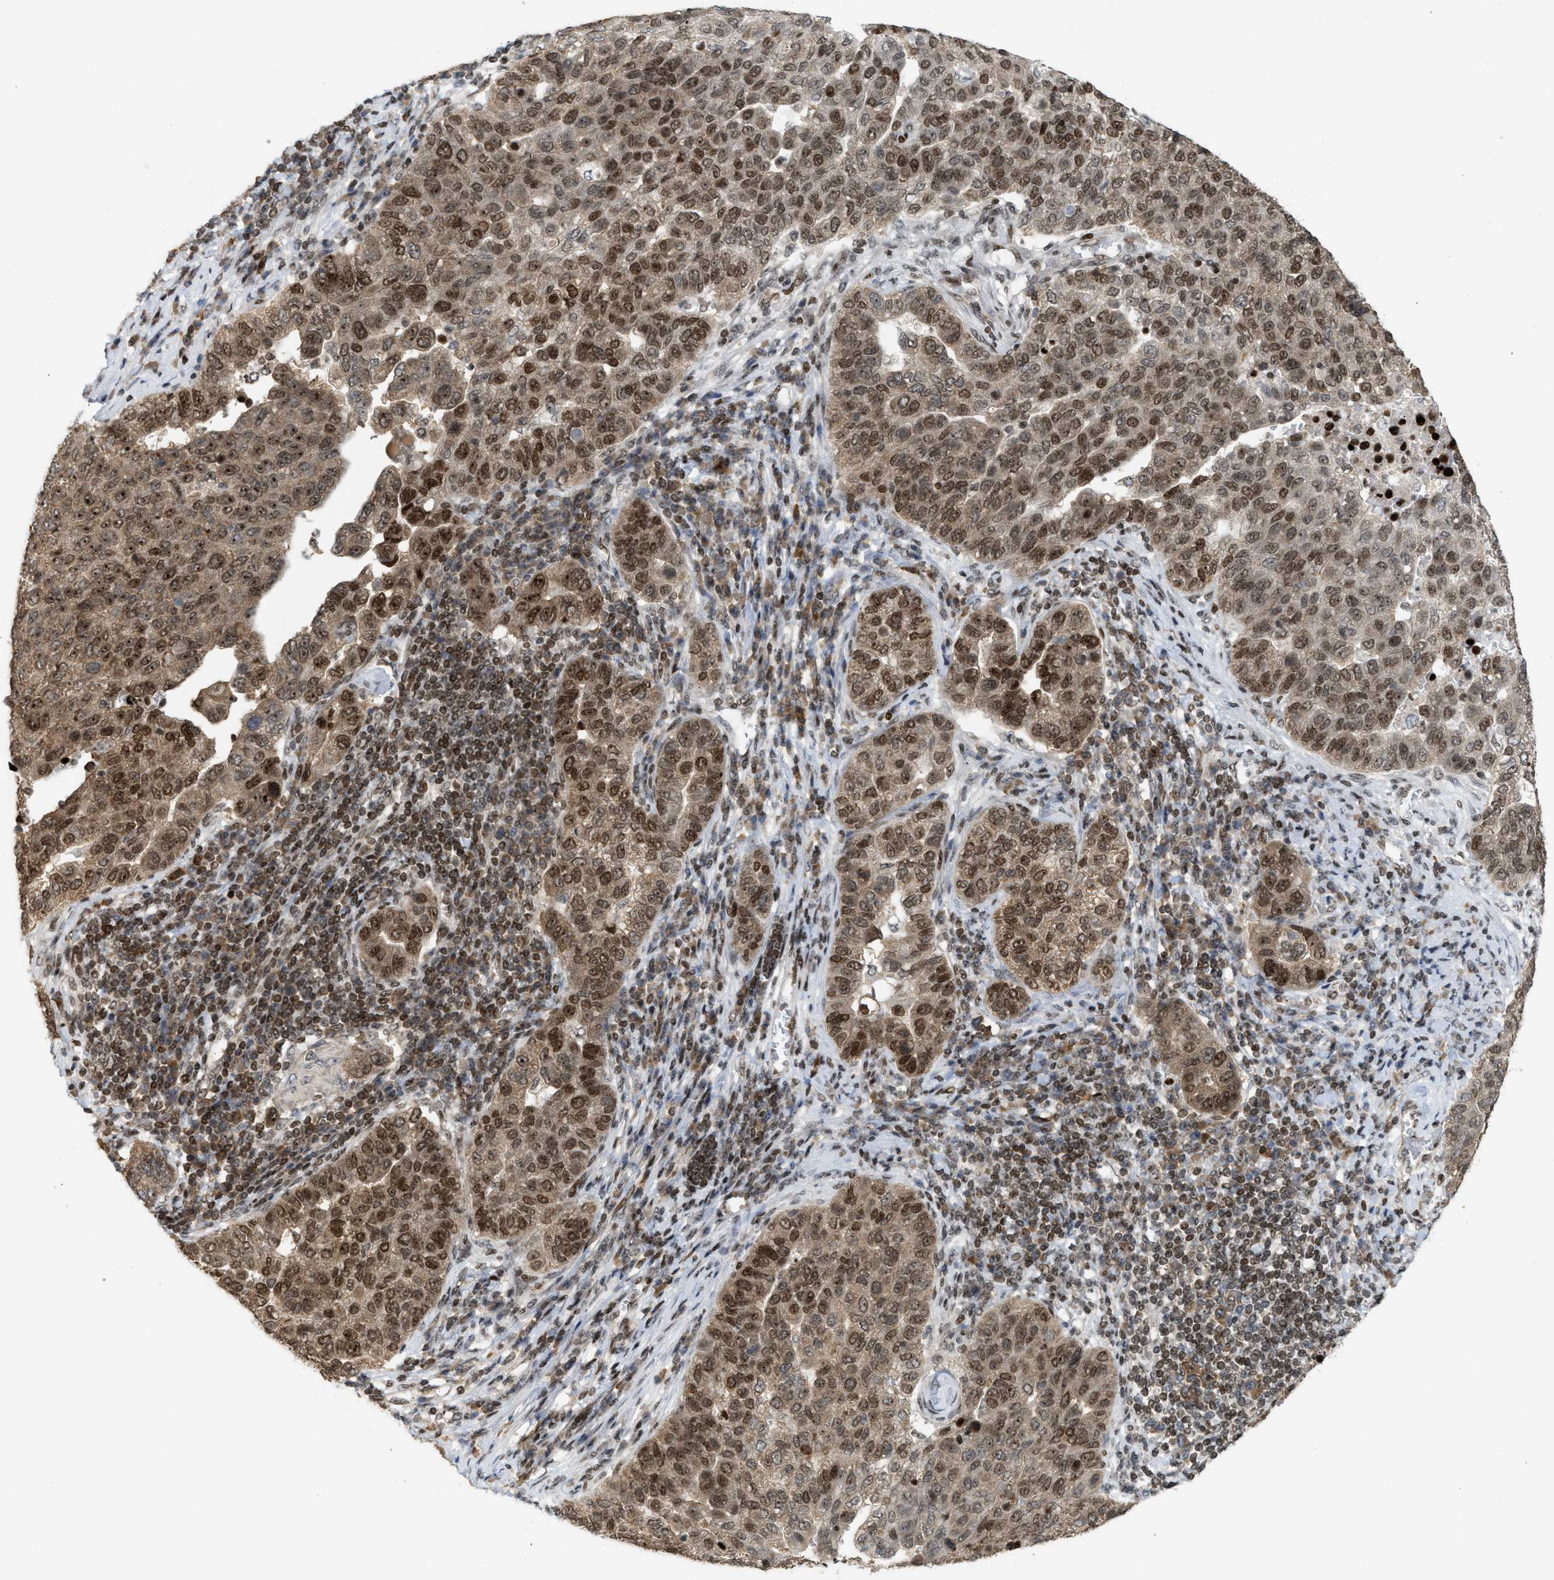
{"staining": {"intensity": "strong", "quantity": ">75%", "location": "nuclear"}, "tissue": "pancreatic cancer", "cell_type": "Tumor cells", "image_type": "cancer", "snomed": [{"axis": "morphology", "description": "Adenocarcinoma, NOS"}, {"axis": "topography", "description": "Pancreas"}], "caption": "Immunohistochemical staining of pancreatic adenocarcinoma exhibits high levels of strong nuclear expression in about >75% of tumor cells.", "gene": "ZNF22", "patient": {"sex": "female", "age": 61}}